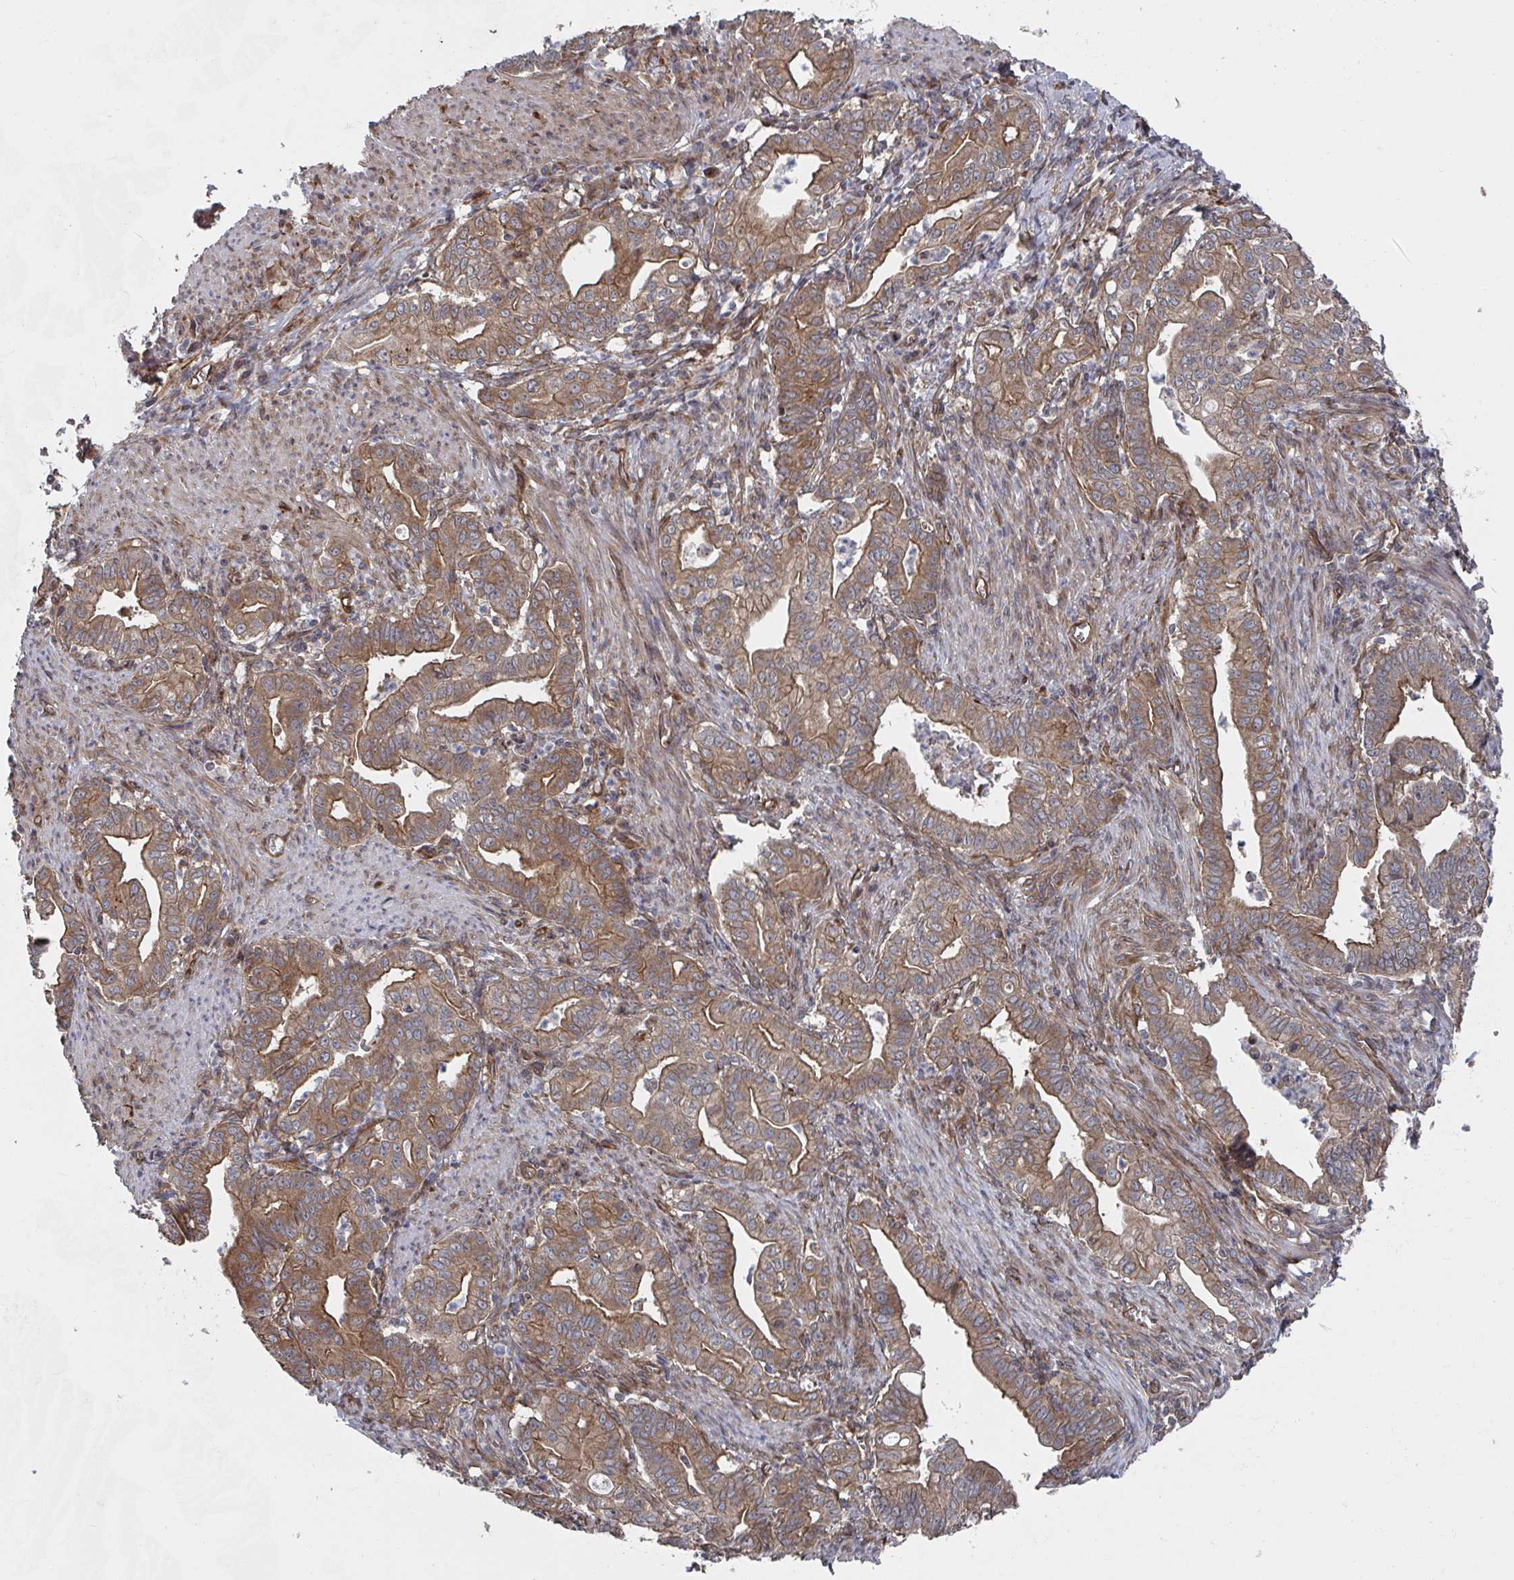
{"staining": {"intensity": "moderate", "quantity": ">75%", "location": "cytoplasmic/membranous"}, "tissue": "stomach cancer", "cell_type": "Tumor cells", "image_type": "cancer", "snomed": [{"axis": "morphology", "description": "Adenocarcinoma, NOS"}, {"axis": "topography", "description": "Stomach, upper"}], "caption": "An immunohistochemistry photomicrograph of tumor tissue is shown. Protein staining in brown highlights moderate cytoplasmic/membranous positivity in stomach cancer within tumor cells.", "gene": "DVL3", "patient": {"sex": "female", "age": 79}}